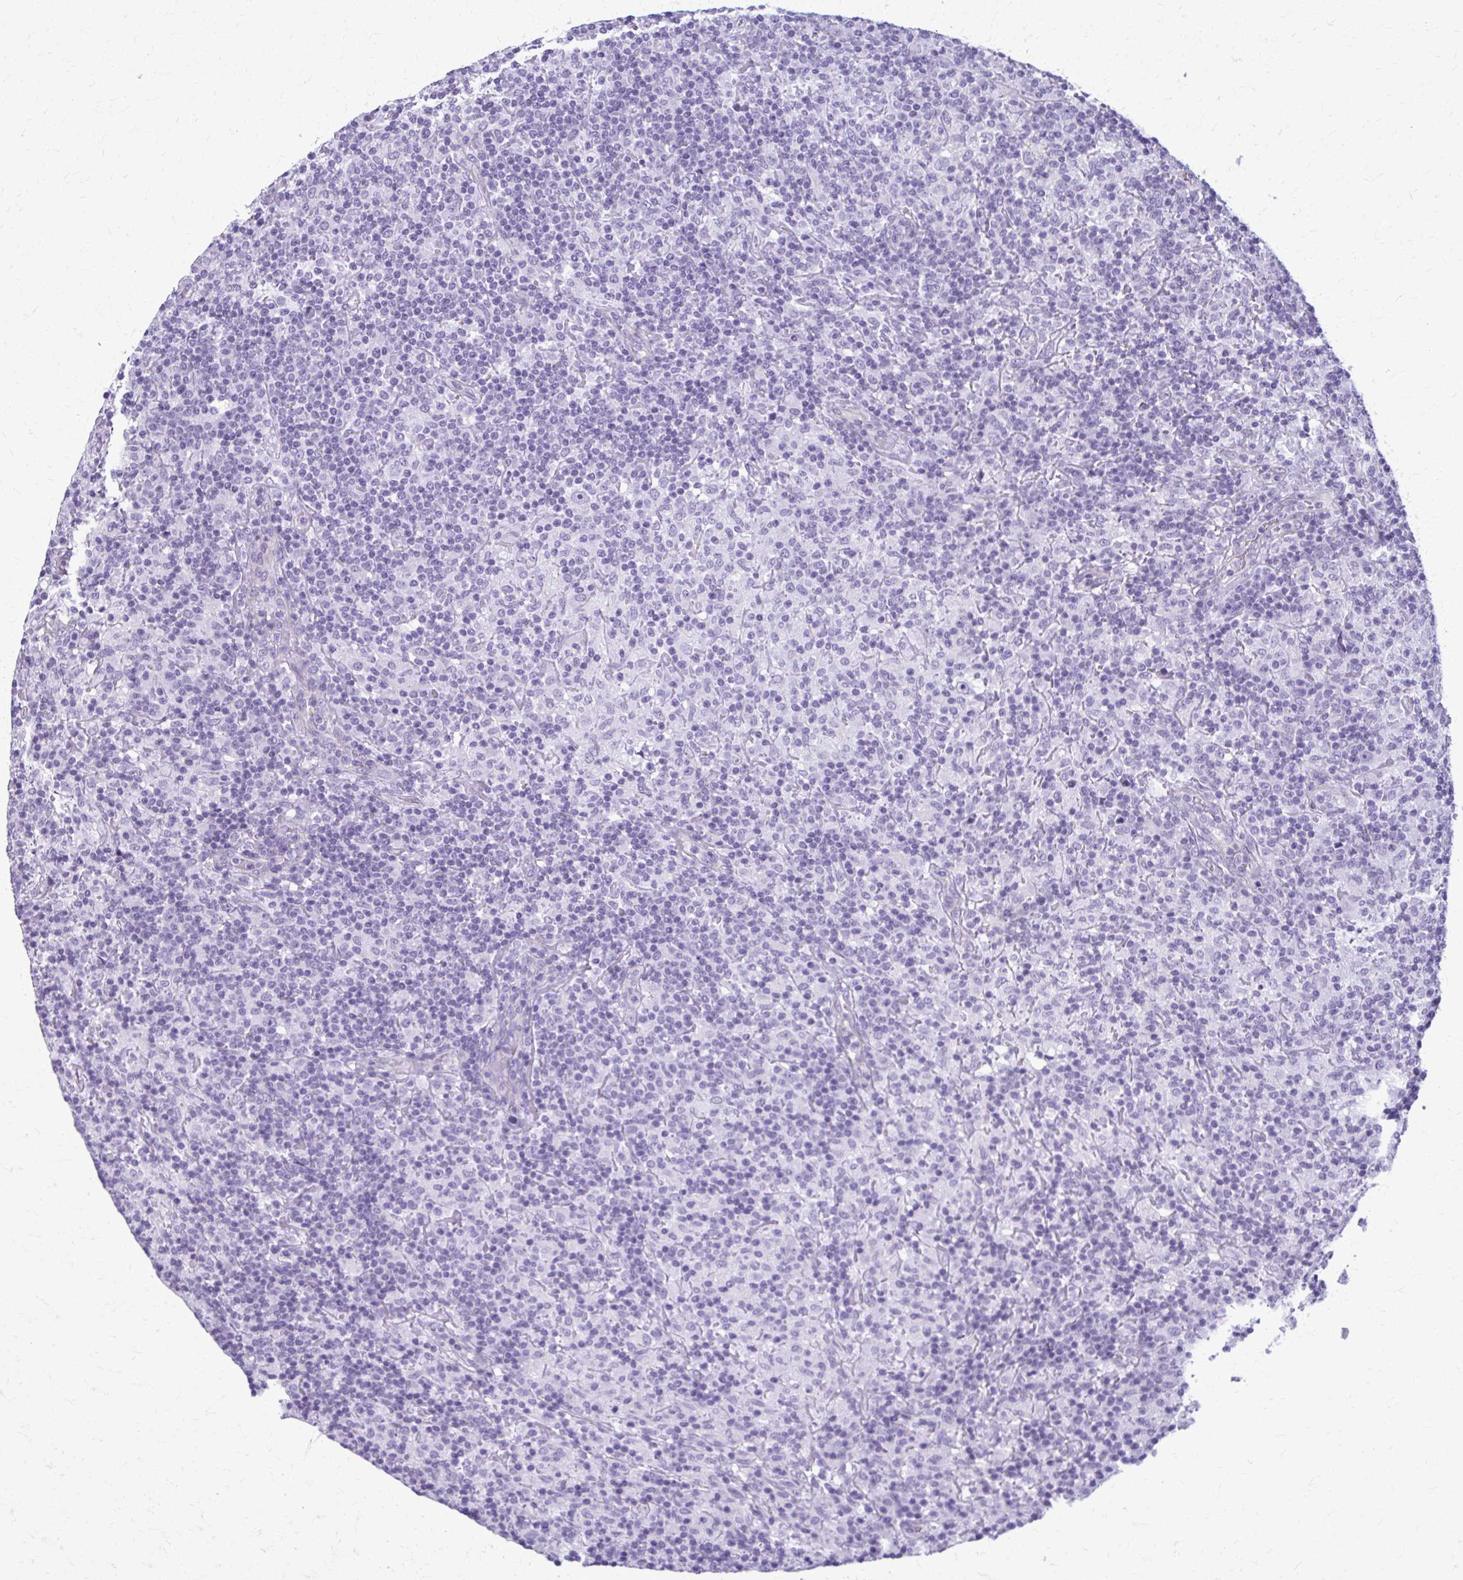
{"staining": {"intensity": "negative", "quantity": "none", "location": "none"}, "tissue": "lymphoma", "cell_type": "Tumor cells", "image_type": "cancer", "snomed": [{"axis": "morphology", "description": "Hodgkin's disease, NOS"}, {"axis": "topography", "description": "Lymph node"}], "caption": "Immunohistochemistry histopathology image of lymphoma stained for a protein (brown), which exhibits no staining in tumor cells.", "gene": "GFAP", "patient": {"sex": "male", "age": 70}}